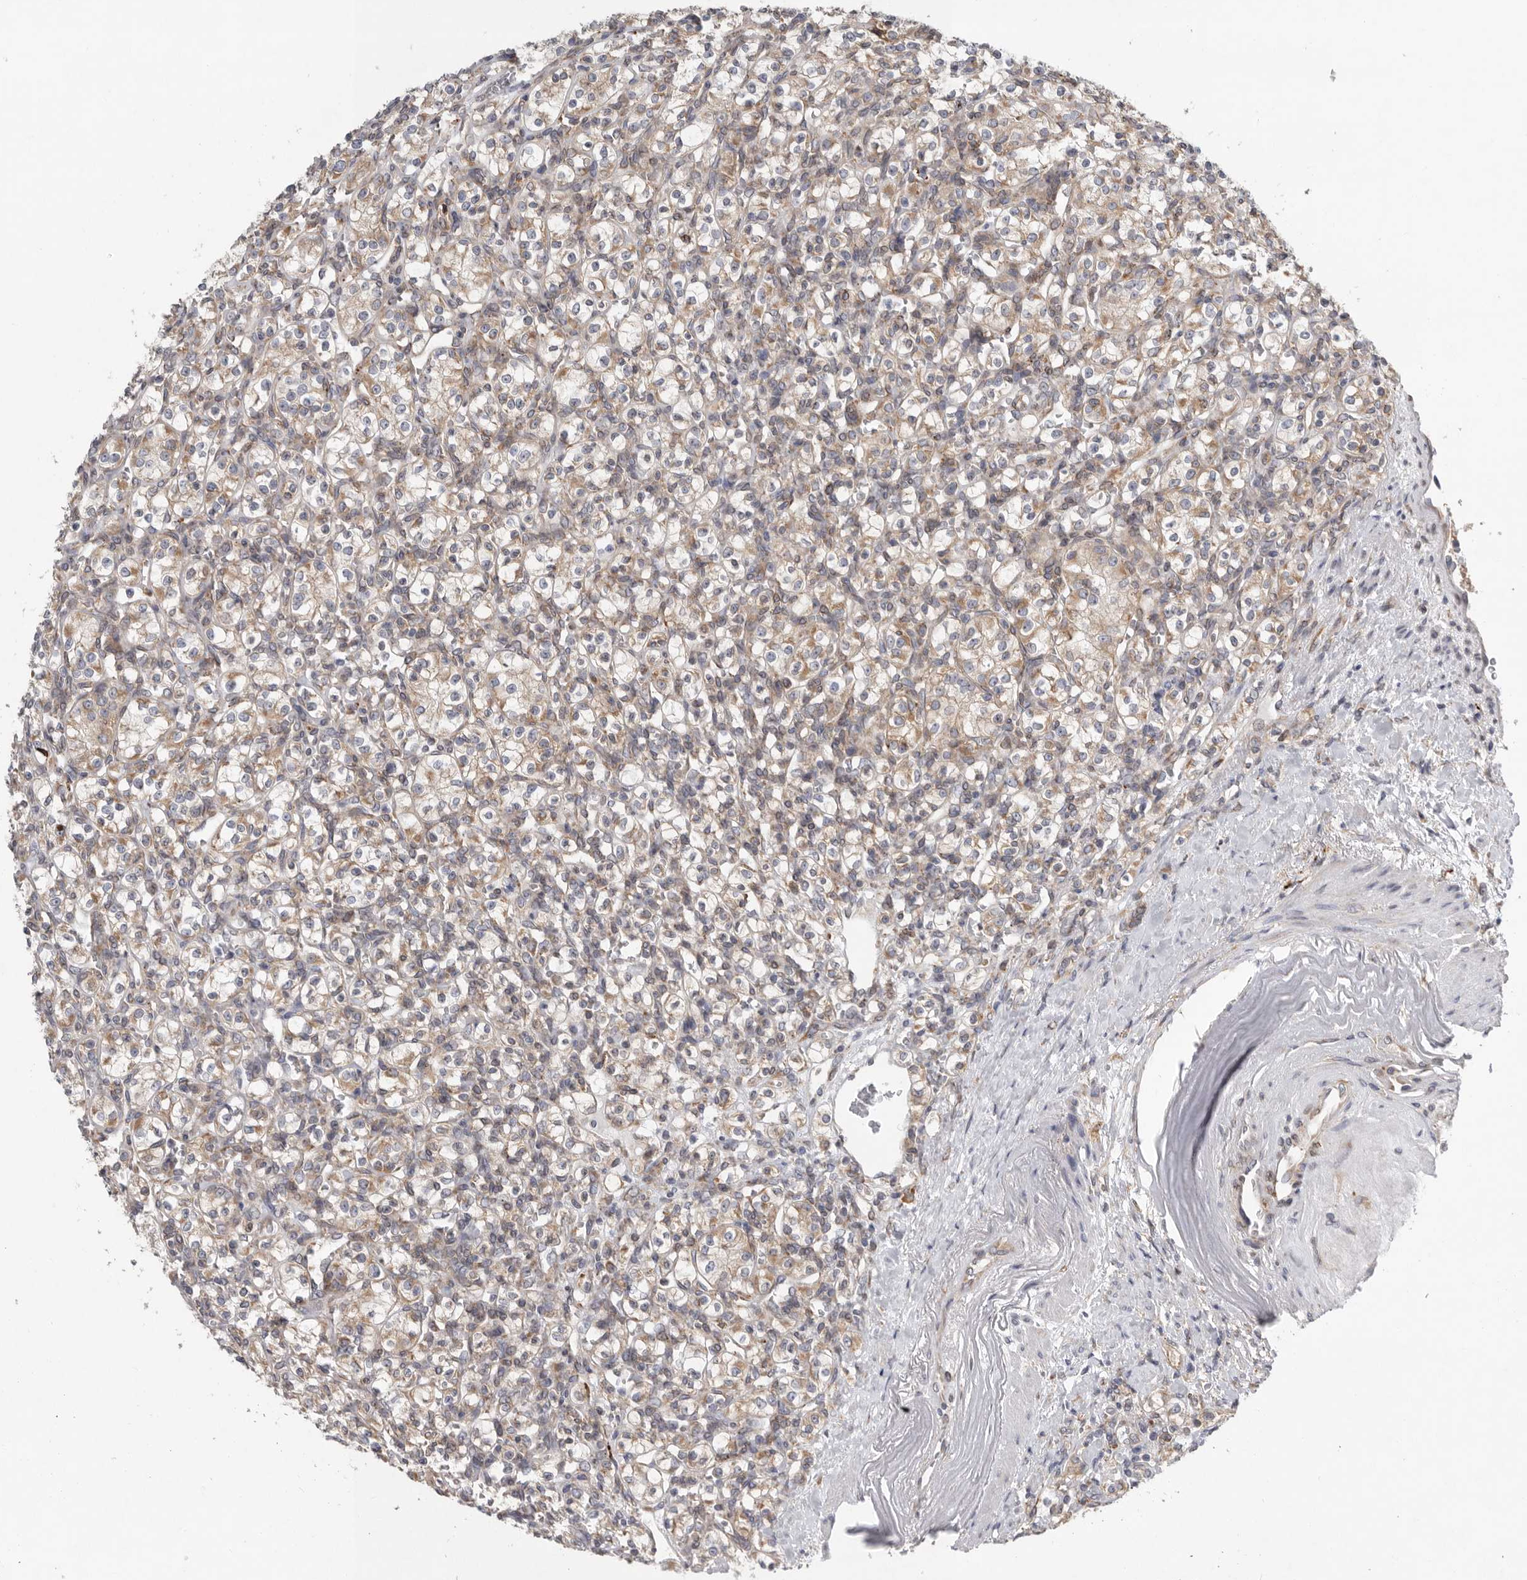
{"staining": {"intensity": "weak", "quantity": ">75%", "location": "cytoplasmic/membranous"}, "tissue": "renal cancer", "cell_type": "Tumor cells", "image_type": "cancer", "snomed": [{"axis": "morphology", "description": "Adenocarcinoma, NOS"}, {"axis": "topography", "description": "Kidney"}], "caption": "Immunohistochemical staining of renal cancer (adenocarcinoma) demonstrates low levels of weak cytoplasmic/membranous protein positivity in about >75% of tumor cells. (IHC, brightfield microscopy, high magnification).", "gene": "GANAB", "patient": {"sex": "male", "age": 77}}